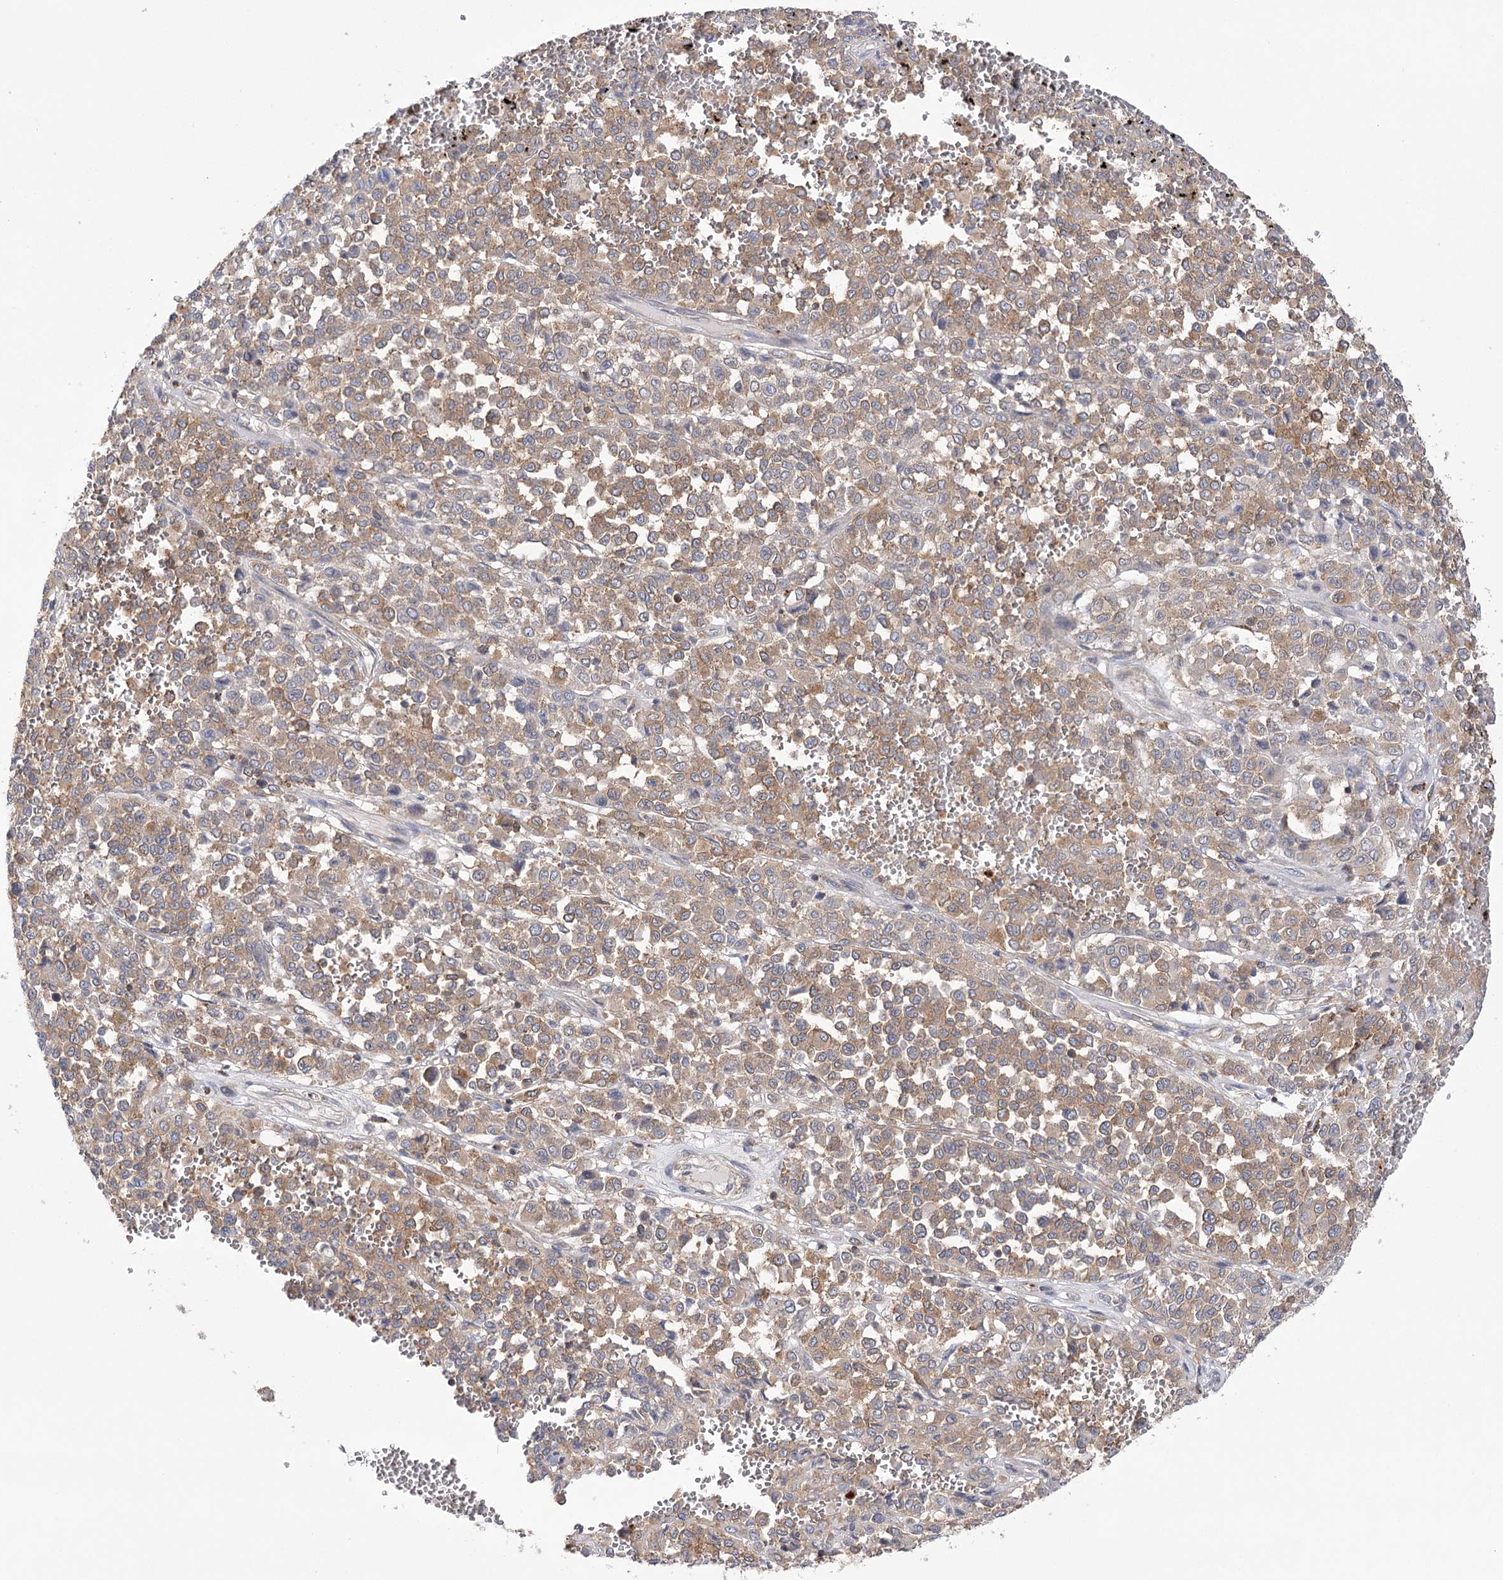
{"staining": {"intensity": "weak", "quantity": ">75%", "location": "cytoplasmic/membranous"}, "tissue": "melanoma", "cell_type": "Tumor cells", "image_type": "cancer", "snomed": [{"axis": "morphology", "description": "Malignant melanoma, Metastatic site"}, {"axis": "topography", "description": "Pancreas"}], "caption": "Weak cytoplasmic/membranous positivity is identified in about >75% of tumor cells in melanoma.", "gene": "VPS37B", "patient": {"sex": "female", "age": 30}}